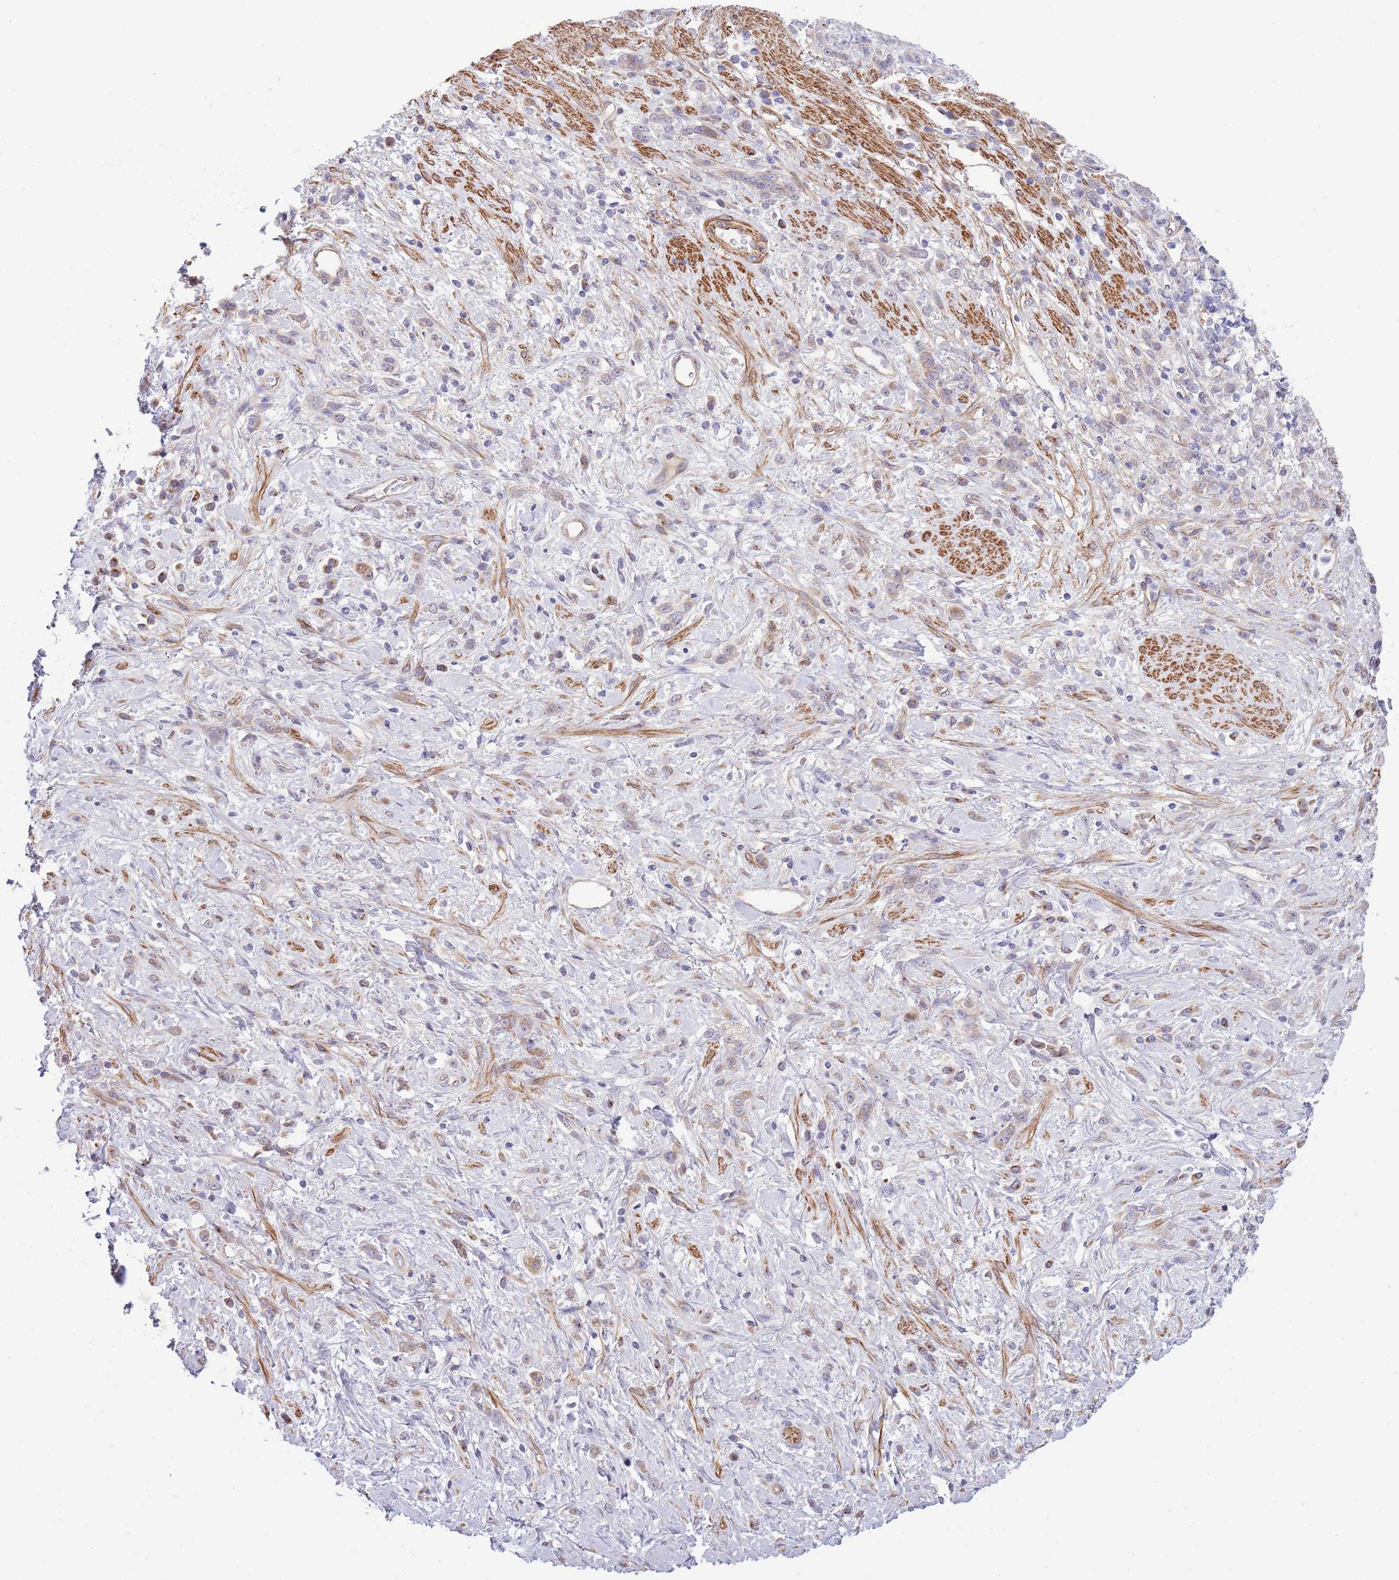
{"staining": {"intensity": "negative", "quantity": "none", "location": "none"}, "tissue": "stomach cancer", "cell_type": "Tumor cells", "image_type": "cancer", "snomed": [{"axis": "morphology", "description": "Adenocarcinoma, NOS"}, {"axis": "topography", "description": "Stomach"}], "caption": "Tumor cells are negative for protein expression in human stomach cancer.", "gene": "ZC4H2", "patient": {"sex": "female", "age": 60}}